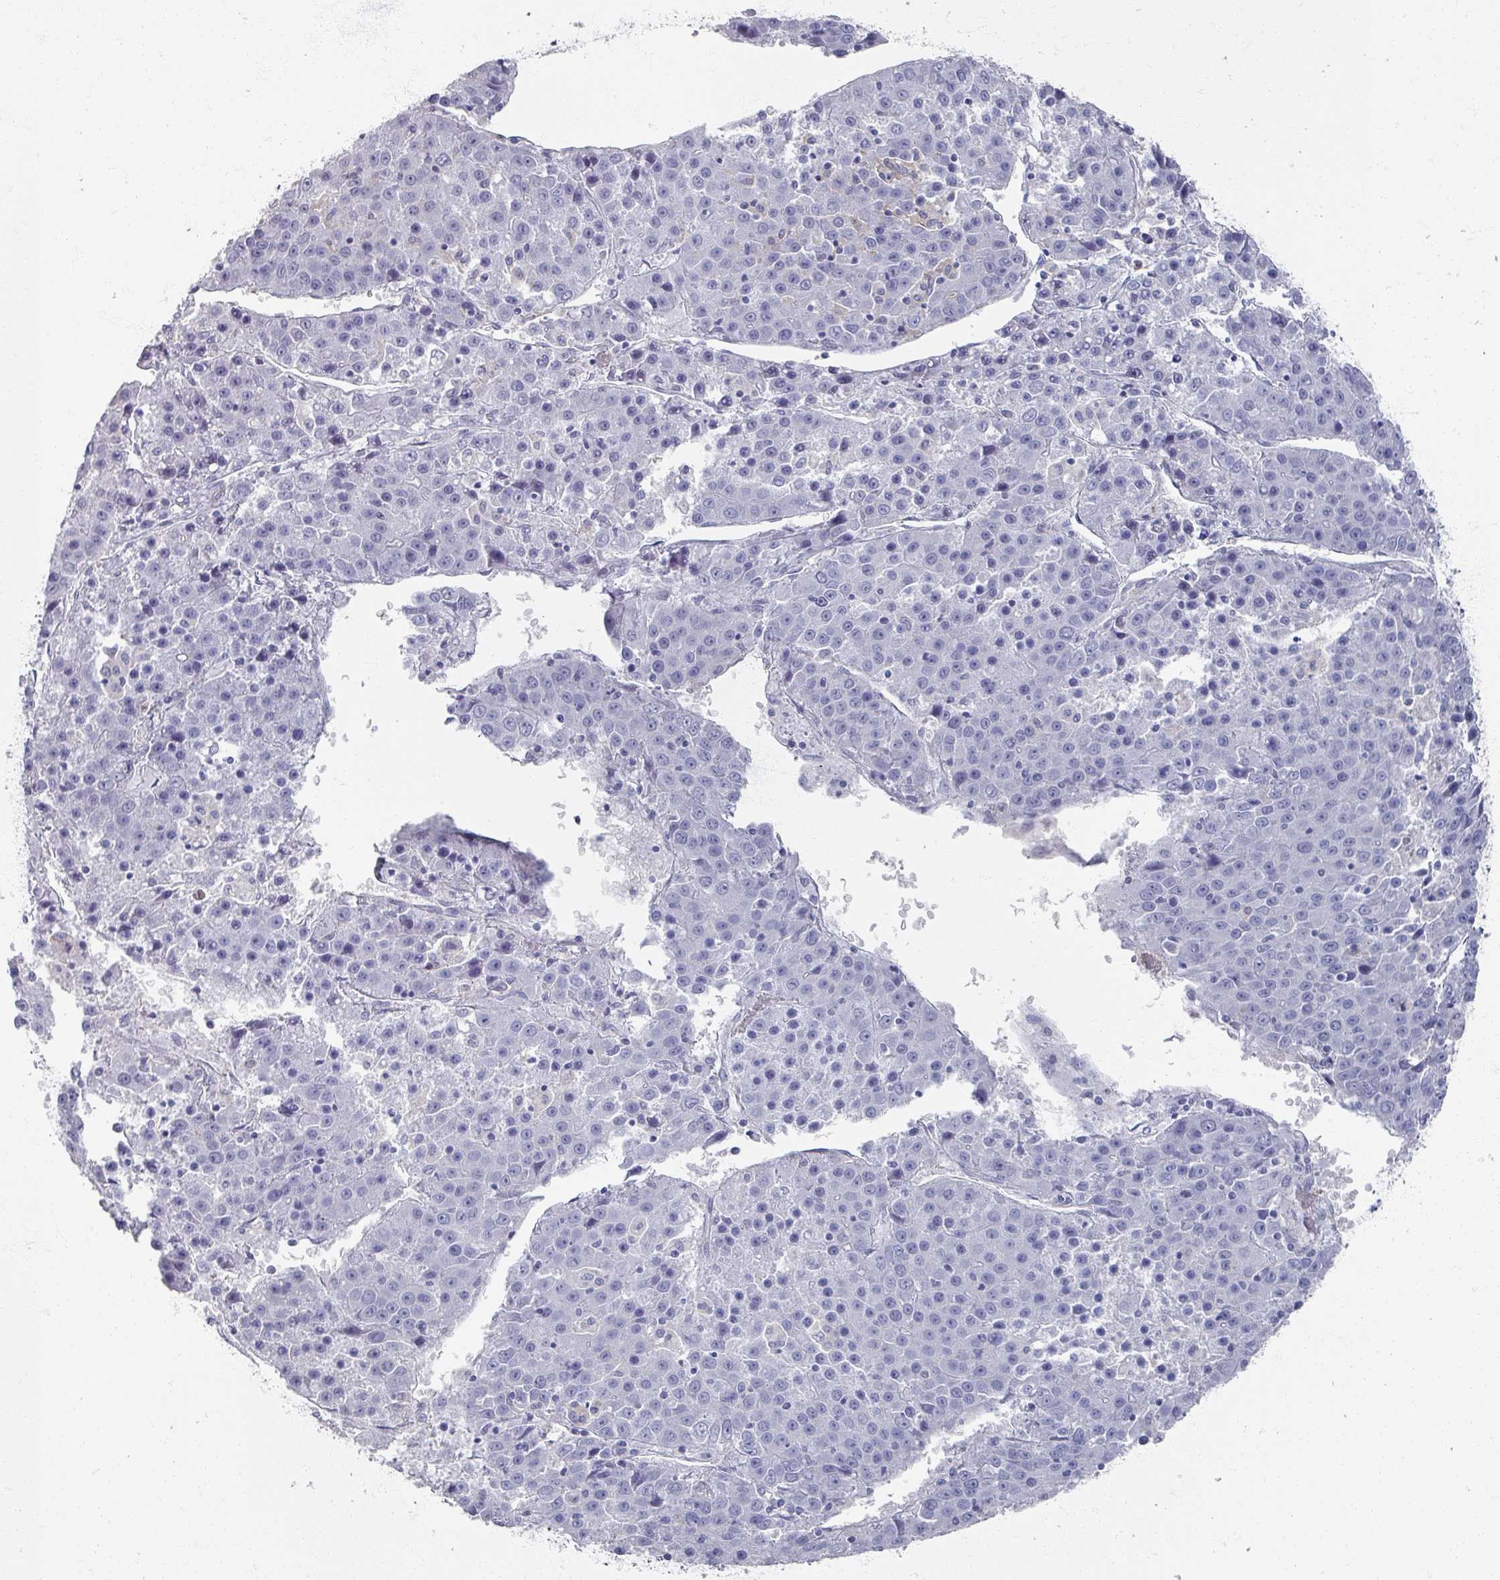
{"staining": {"intensity": "negative", "quantity": "none", "location": "none"}, "tissue": "liver cancer", "cell_type": "Tumor cells", "image_type": "cancer", "snomed": [{"axis": "morphology", "description": "Carcinoma, Hepatocellular, NOS"}, {"axis": "topography", "description": "Liver"}], "caption": "The micrograph displays no staining of tumor cells in liver cancer.", "gene": "OMG", "patient": {"sex": "female", "age": 53}}